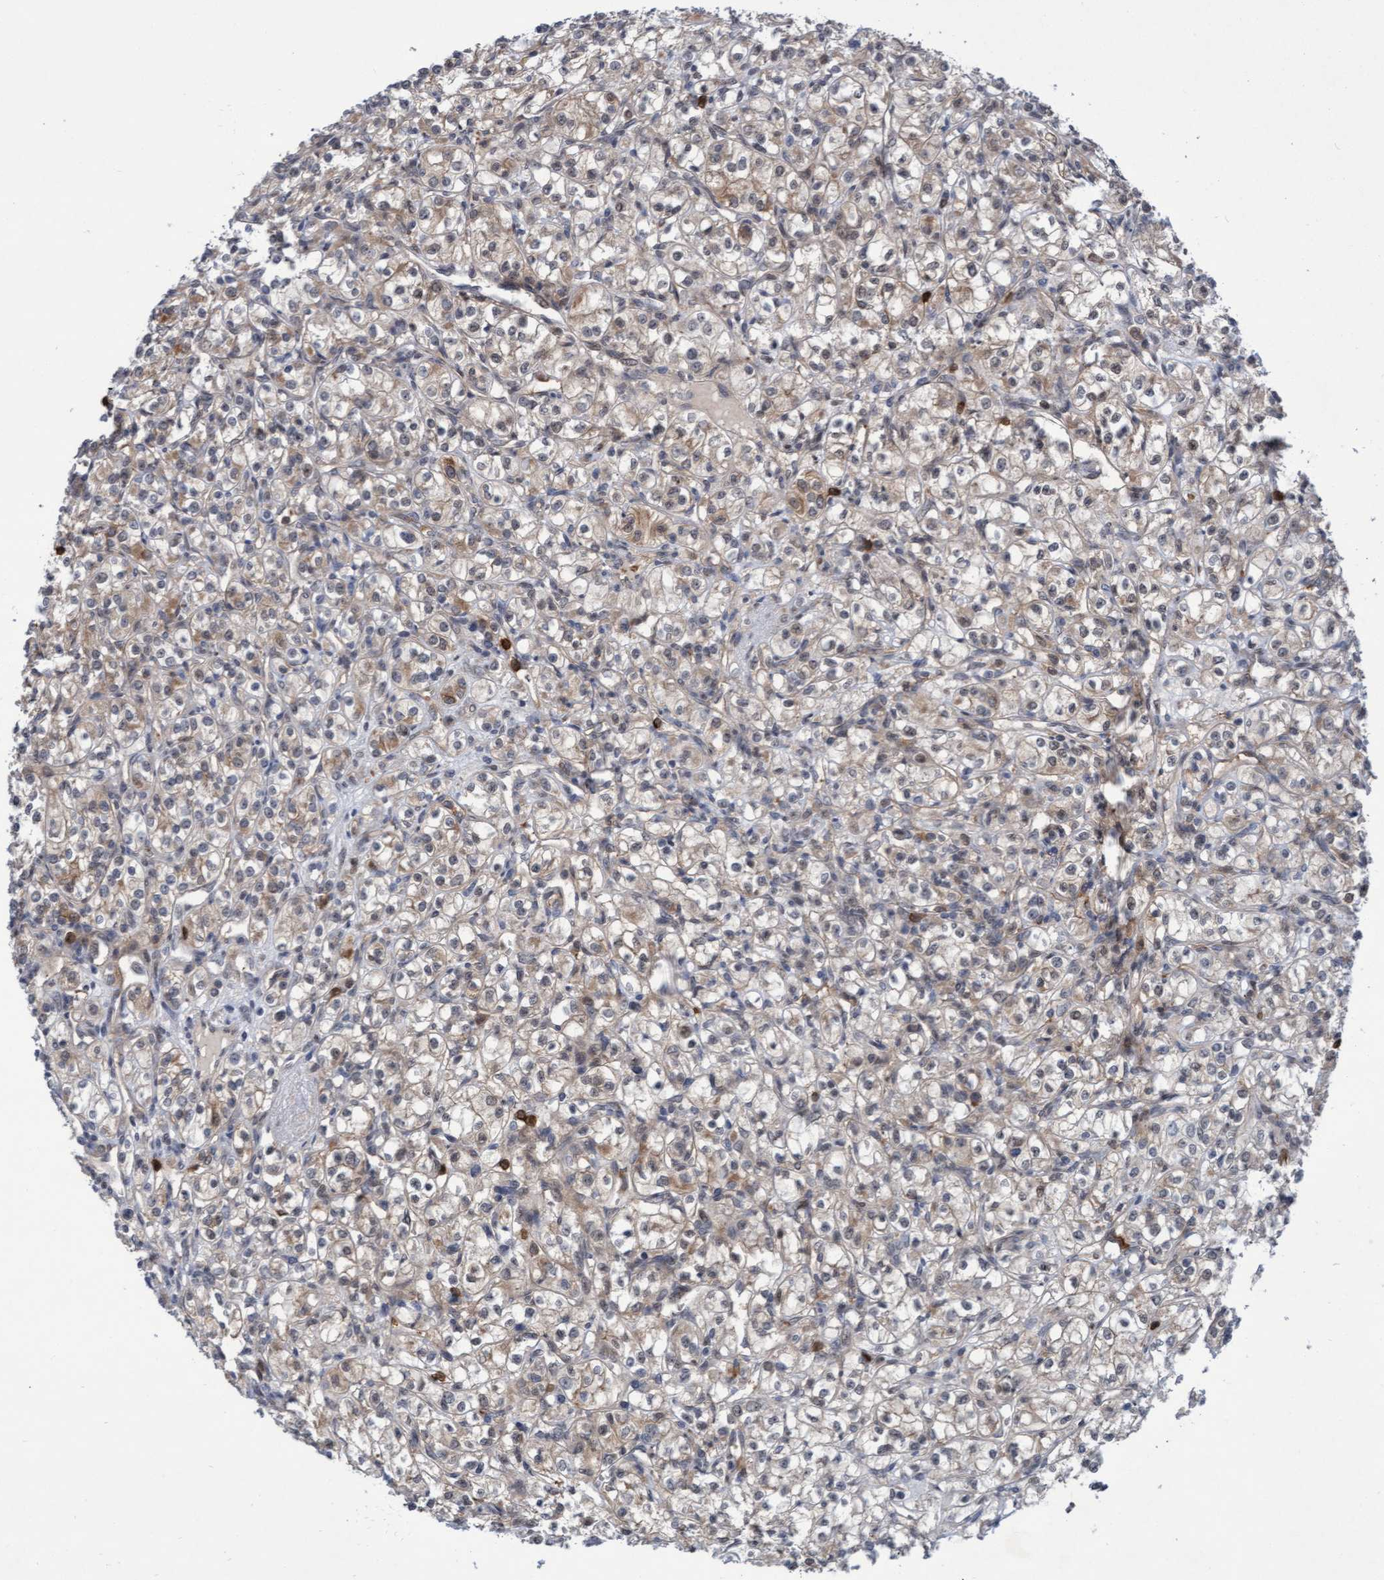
{"staining": {"intensity": "weak", "quantity": "25%-75%", "location": "cytoplasmic/membranous"}, "tissue": "renal cancer", "cell_type": "Tumor cells", "image_type": "cancer", "snomed": [{"axis": "morphology", "description": "Adenocarcinoma, NOS"}, {"axis": "topography", "description": "Kidney"}], "caption": "Renal cancer tissue reveals weak cytoplasmic/membranous staining in about 25%-75% of tumor cells", "gene": "RAP1GAP2", "patient": {"sex": "male", "age": 77}}